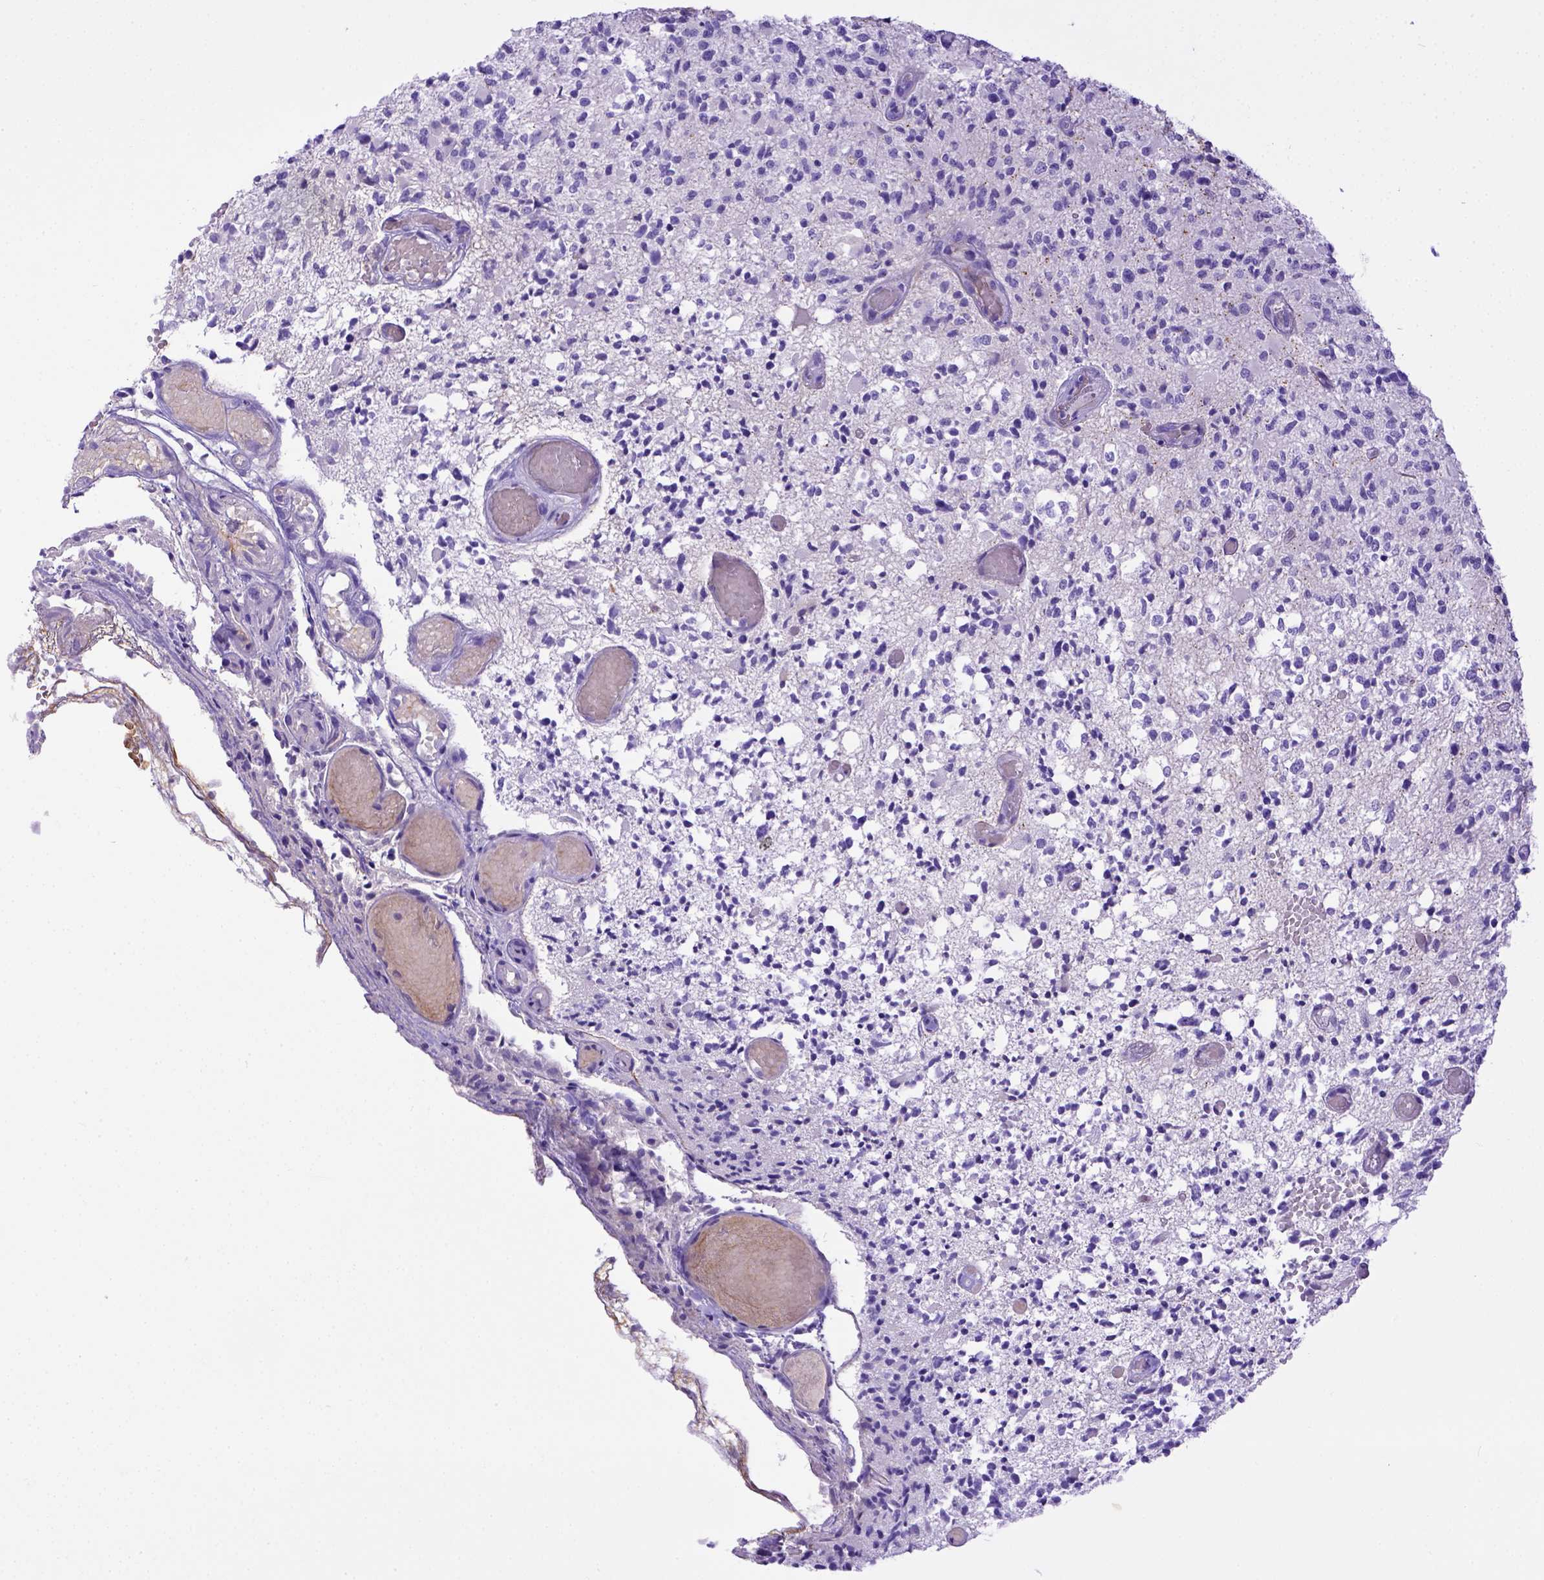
{"staining": {"intensity": "negative", "quantity": "none", "location": "none"}, "tissue": "glioma", "cell_type": "Tumor cells", "image_type": "cancer", "snomed": [{"axis": "morphology", "description": "Glioma, malignant, High grade"}, {"axis": "topography", "description": "Brain"}], "caption": "DAB (3,3'-diaminobenzidine) immunohistochemical staining of human malignant high-grade glioma shows no significant expression in tumor cells.", "gene": "LRRC18", "patient": {"sex": "female", "age": 63}}